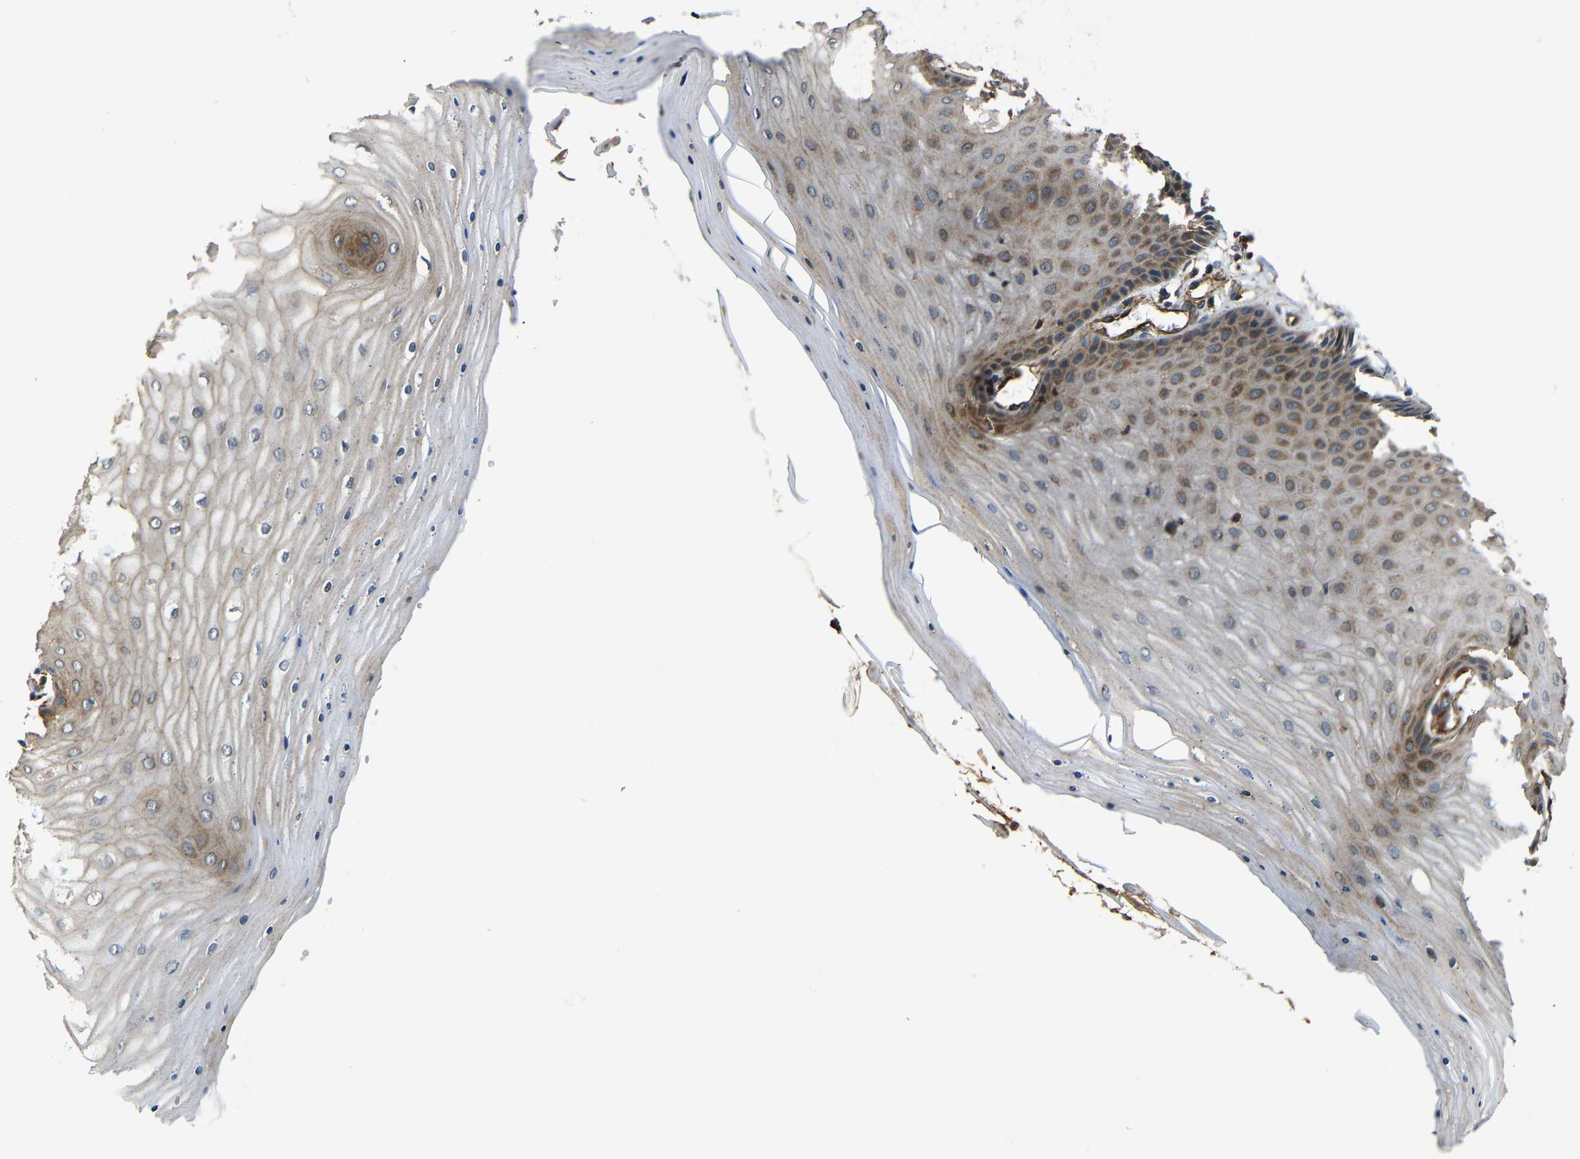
{"staining": {"intensity": "moderate", "quantity": "25%-75%", "location": "cytoplasmic/membranous"}, "tissue": "cervix", "cell_type": "Squamous epithelial cells", "image_type": "normal", "snomed": [{"axis": "morphology", "description": "Normal tissue, NOS"}, {"axis": "topography", "description": "Cervix"}], "caption": "Squamous epithelial cells demonstrate medium levels of moderate cytoplasmic/membranous positivity in about 25%-75% of cells in unremarkable cervix.", "gene": "PTCH1", "patient": {"sex": "female", "age": 55}}